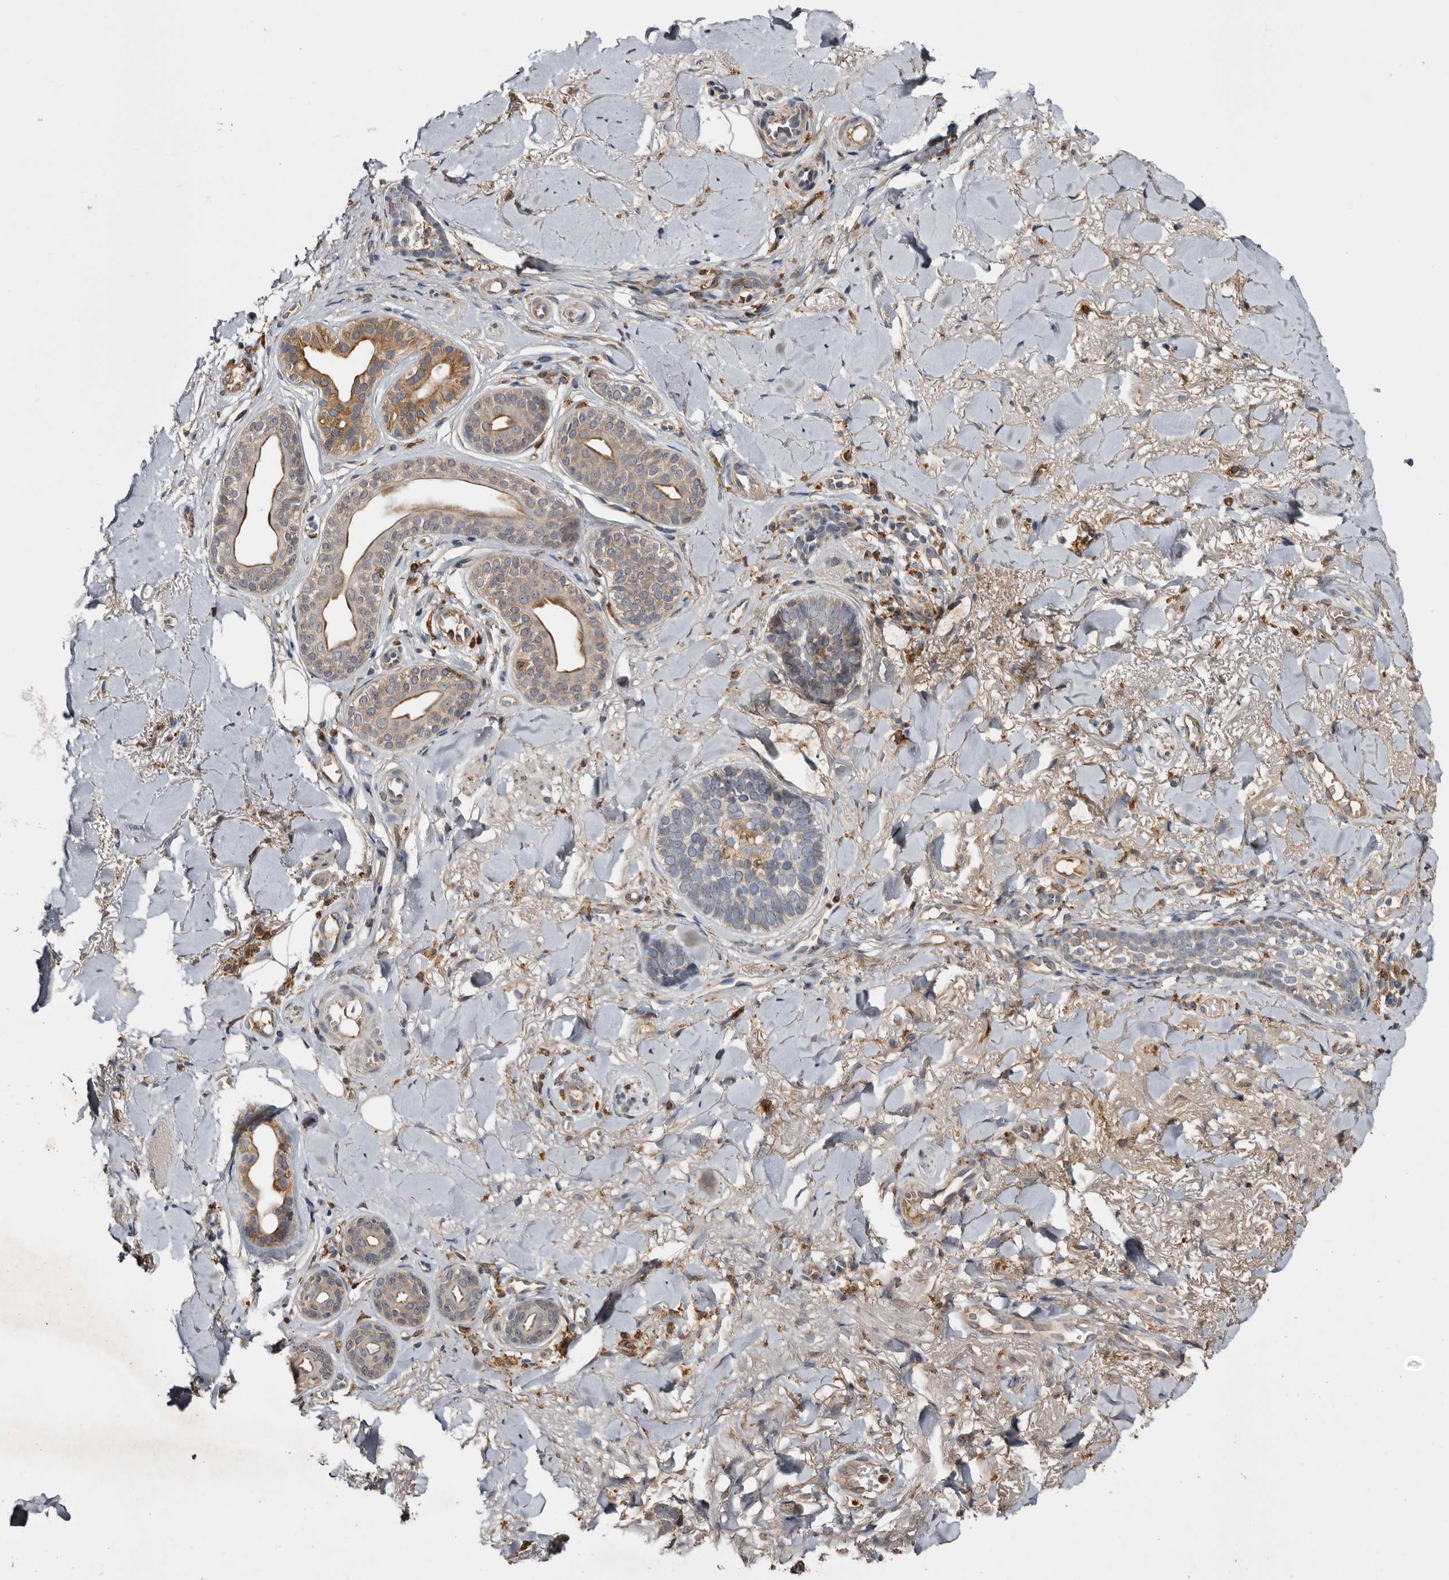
{"staining": {"intensity": "weak", "quantity": "<25%", "location": "cytoplasmic/membranous"}, "tissue": "skin cancer", "cell_type": "Tumor cells", "image_type": "cancer", "snomed": [{"axis": "morphology", "description": "Basal cell carcinoma"}, {"axis": "topography", "description": "Skin"}], "caption": "Human skin cancer (basal cell carcinoma) stained for a protein using immunohistochemistry (IHC) reveals no positivity in tumor cells.", "gene": "INKA2", "patient": {"sex": "female", "age": 82}}